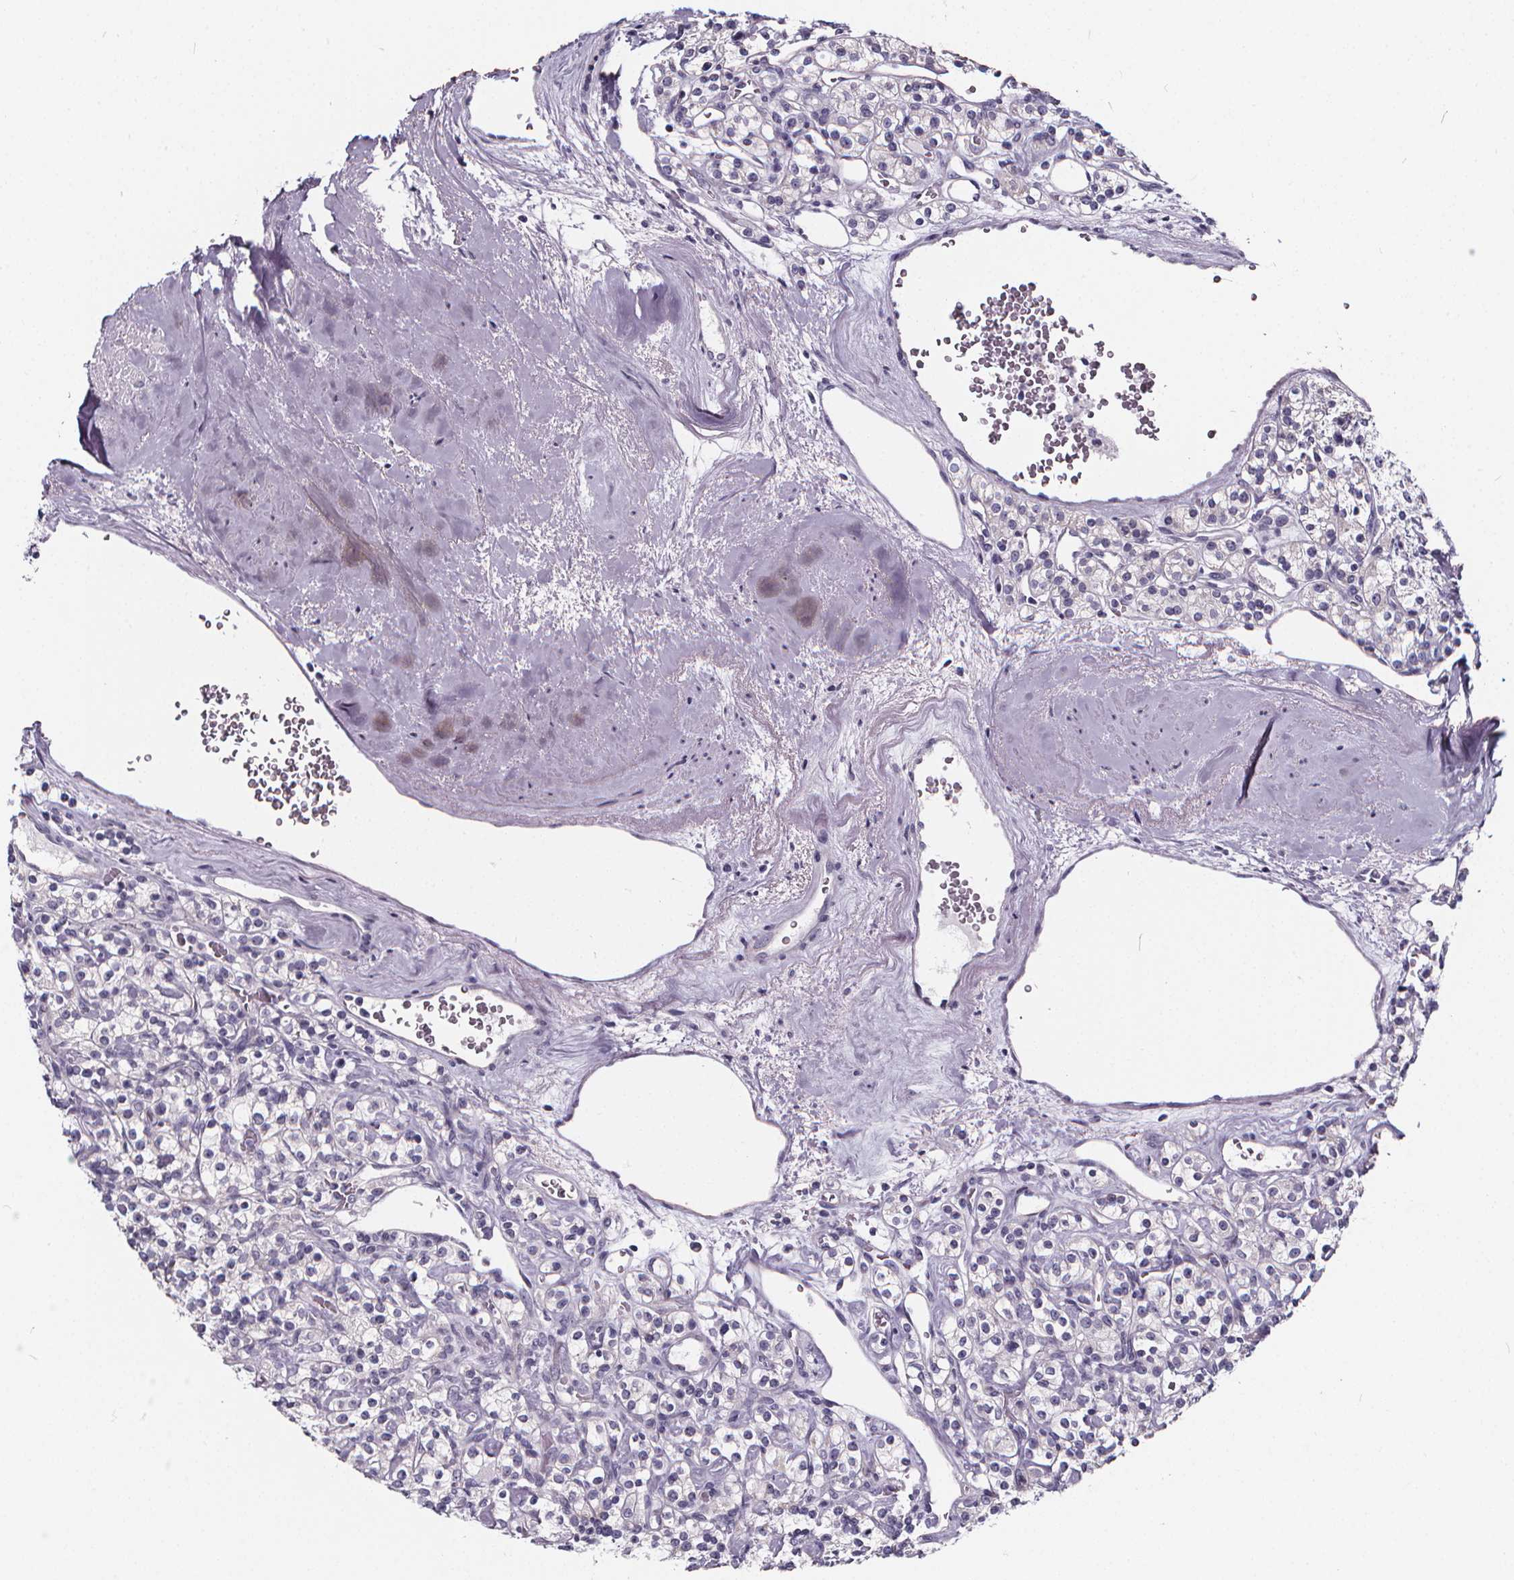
{"staining": {"intensity": "negative", "quantity": "none", "location": "none"}, "tissue": "renal cancer", "cell_type": "Tumor cells", "image_type": "cancer", "snomed": [{"axis": "morphology", "description": "Adenocarcinoma, NOS"}, {"axis": "topography", "description": "Kidney"}], "caption": "Photomicrograph shows no protein staining in tumor cells of renal adenocarcinoma tissue. The staining is performed using DAB brown chromogen with nuclei counter-stained in using hematoxylin.", "gene": "SPEF2", "patient": {"sex": "male", "age": 77}}